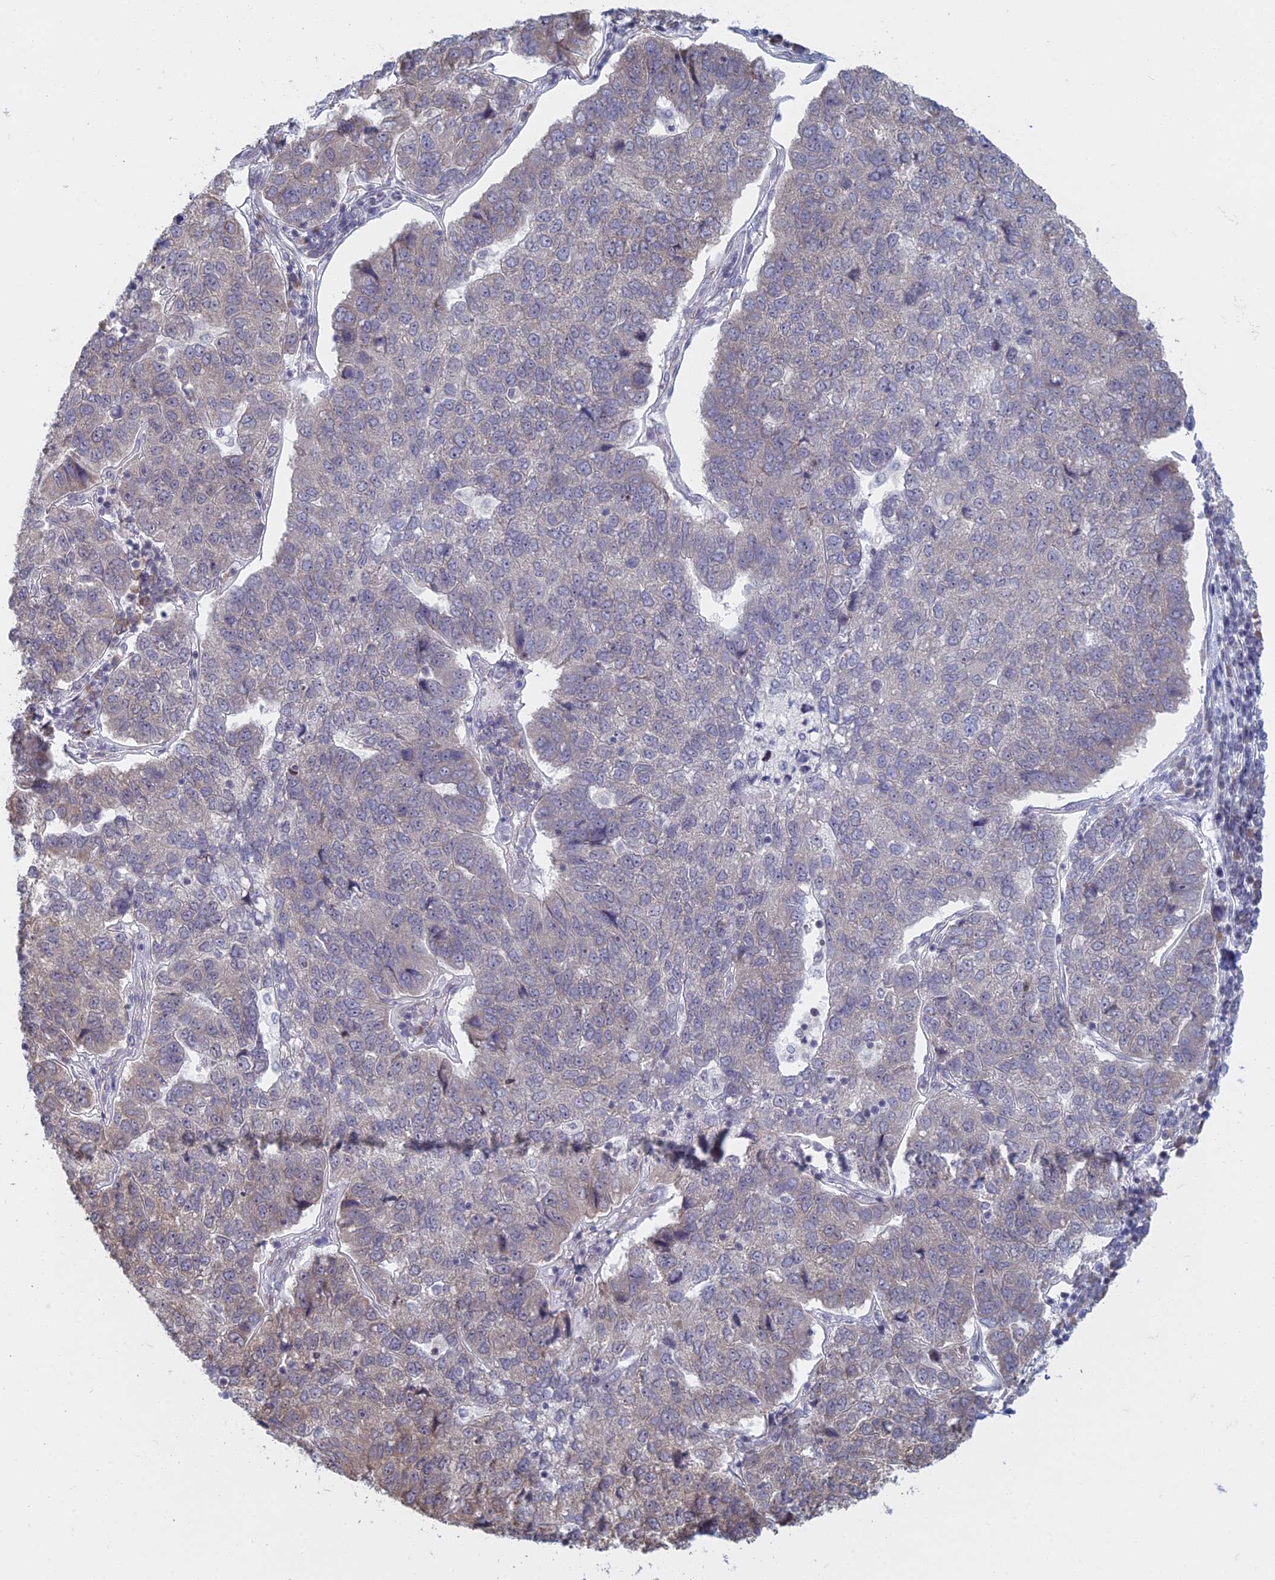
{"staining": {"intensity": "weak", "quantity": "25%-75%", "location": "cytoplasmic/membranous"}, "tissue": "pancreatic cancer", "cell_type": "Tumor cells", "image_type": "cancer", "snomed": [{"axis": "morphology", "description": "Adenocarcinoma, NOS"}, {"axis": "topography", "description": "Pancreas"}], "caption": "Pancreatic adenocarcinoma stained with a protein marker shows weak staining in tumor cells.", "gene": "RPS19BP1", "patient": {"sex": "female", "age": 61}}